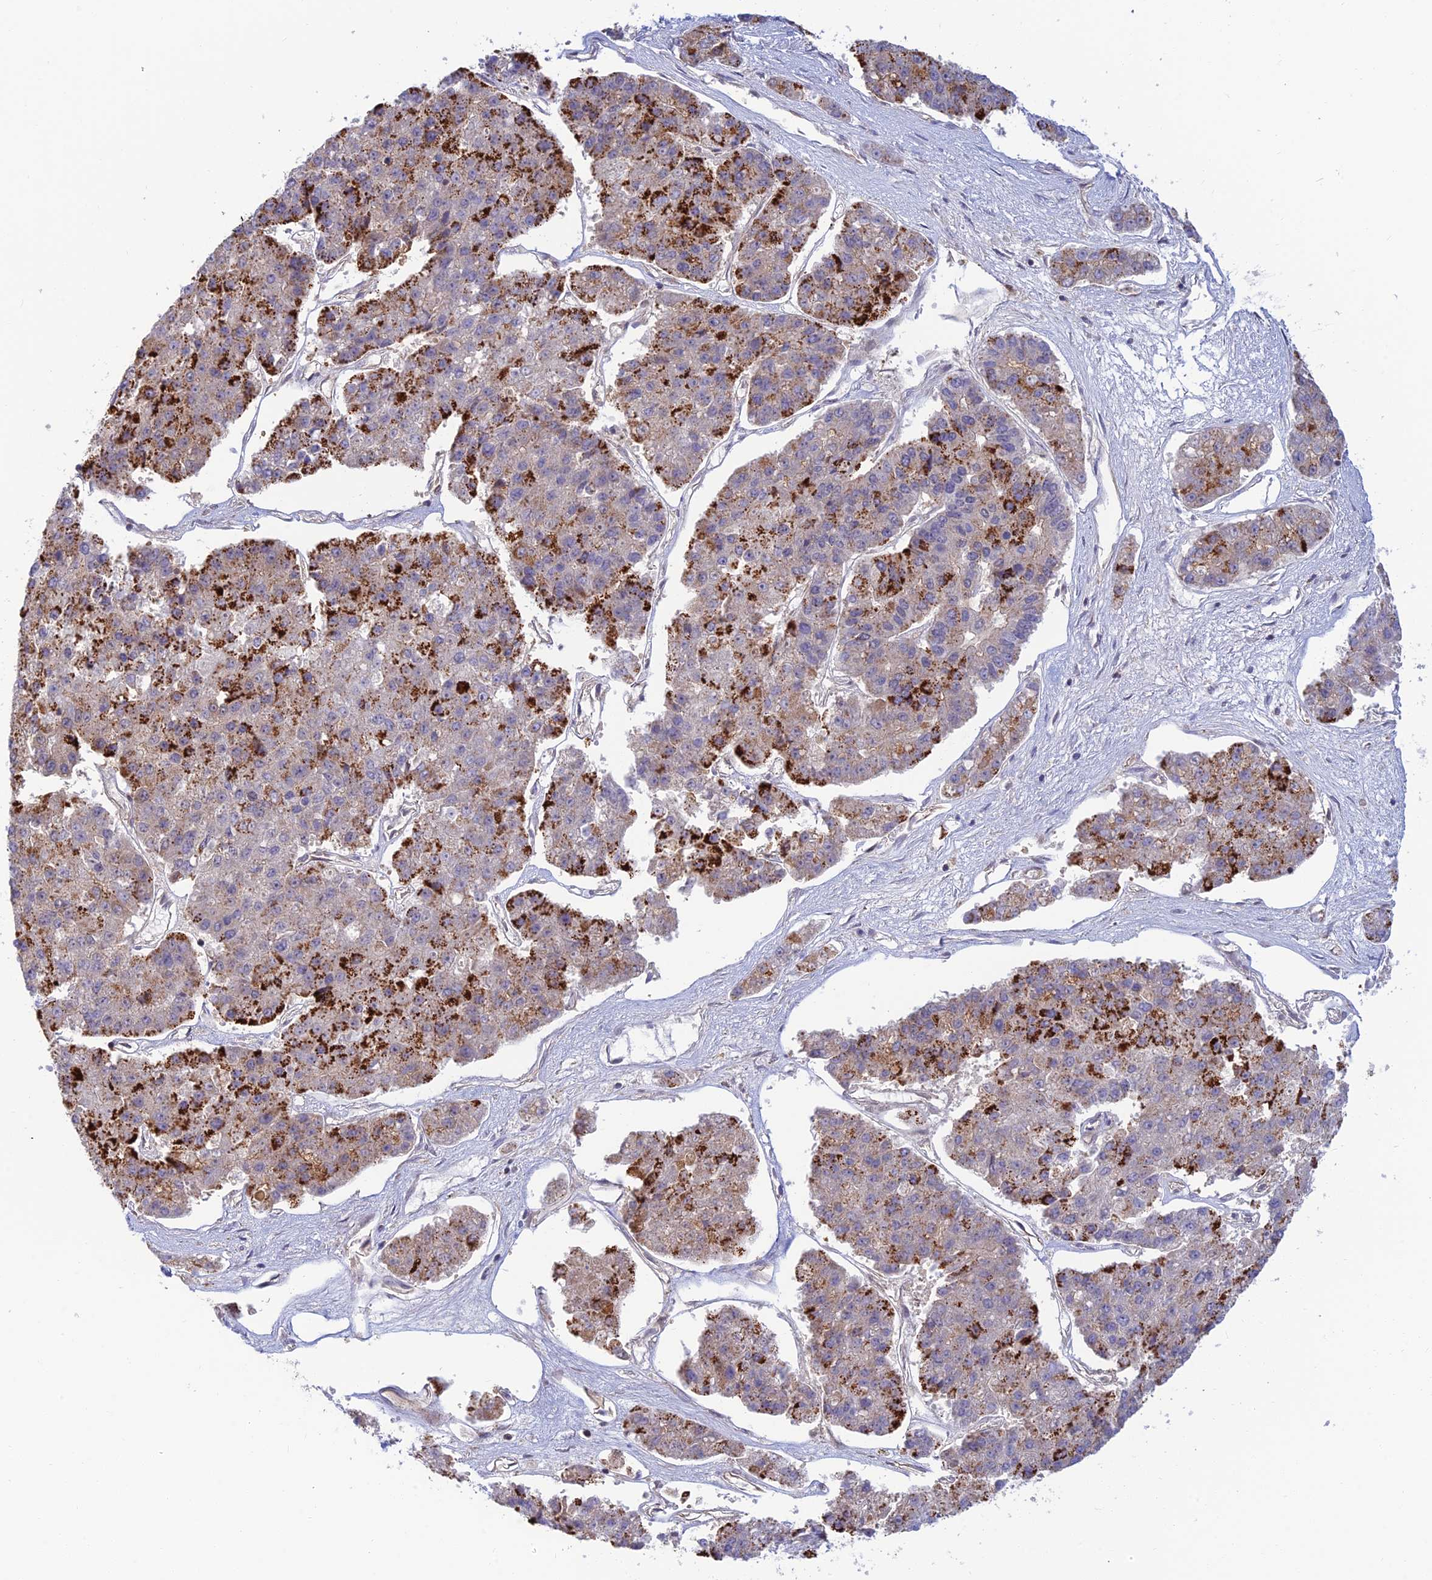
{"staining": {"intensity": "strong", "quantity": "<25%", "location": "cytoplasmic/membranous"}, "tissue": "pancreatic cancer", "cell_type": "Tumor cells", "image_type": "cancer", "snomed": [{"axis": "morphology", "description": "Adenocarcinoma, NOS"}, {"axis": "topography", "description": "Pancreas"}], "caption": "Immunohistochemical staining of human adenocarcinoma (pancreatic) shows strong cytoplasmic/membranous protein positivity in approximately <25% of tumor cells.", "gene": "PPP1R12C", "patient": {"sex": "male", "age": 50}}